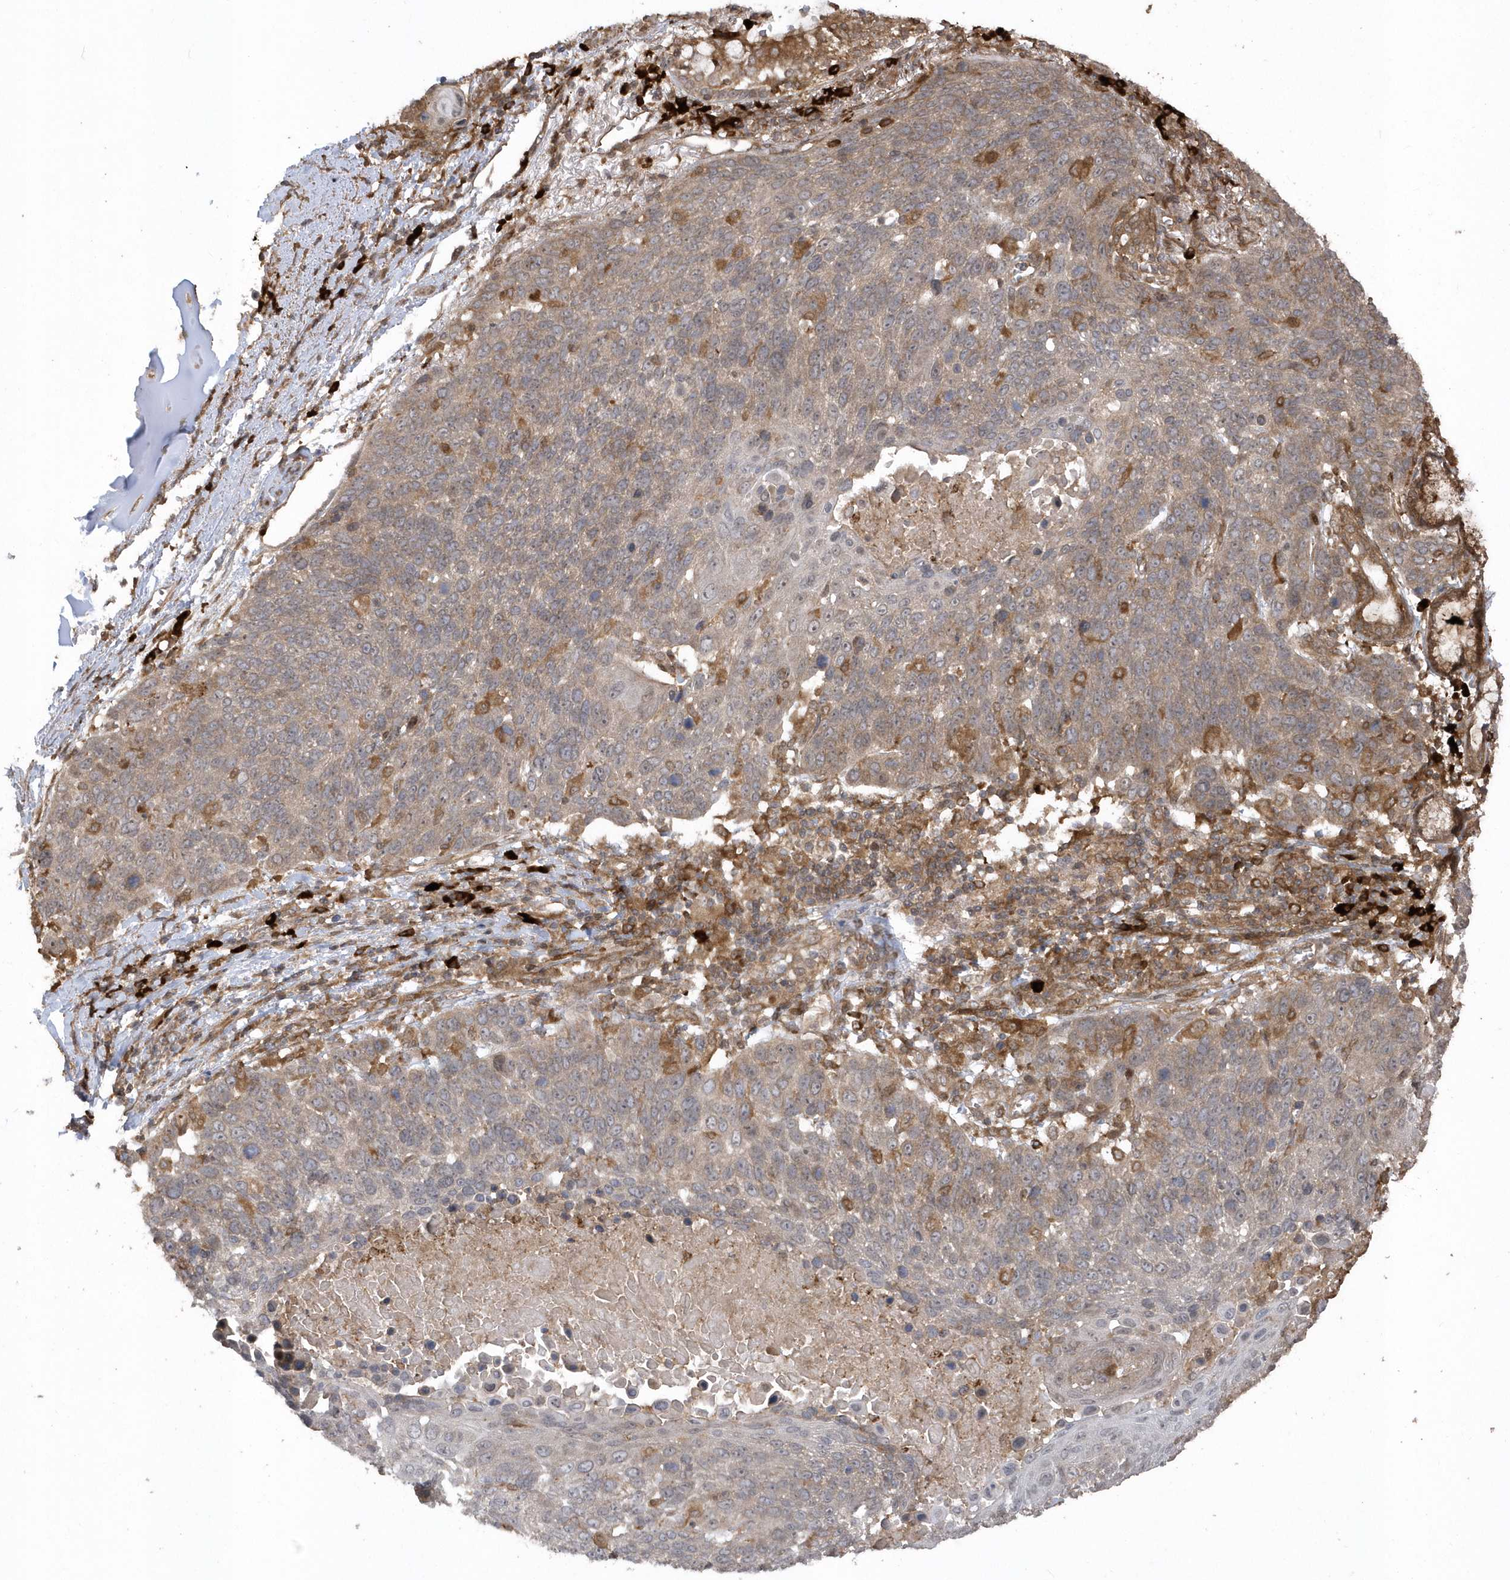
{"staining": {"intensity": "weak", "quantity": "<25%", "location": "cytoplasmic/membranous"}, "tissue": "lung cancer", "cell_type": "Tumor cells", "image_type": "cancer", "snomed": [{"axis": "morphology", "description": "Squamous cell carcinoma, NOS"}, {"axis": "topography", "description": "Lung"}], "caption": "This is a histopathology image of IHC staining of lung squamous cell carcinoma, which shows no expression in tumor cells.", "gene": "HERPUD1", "patient": {"sex": "male", "age": 66}}